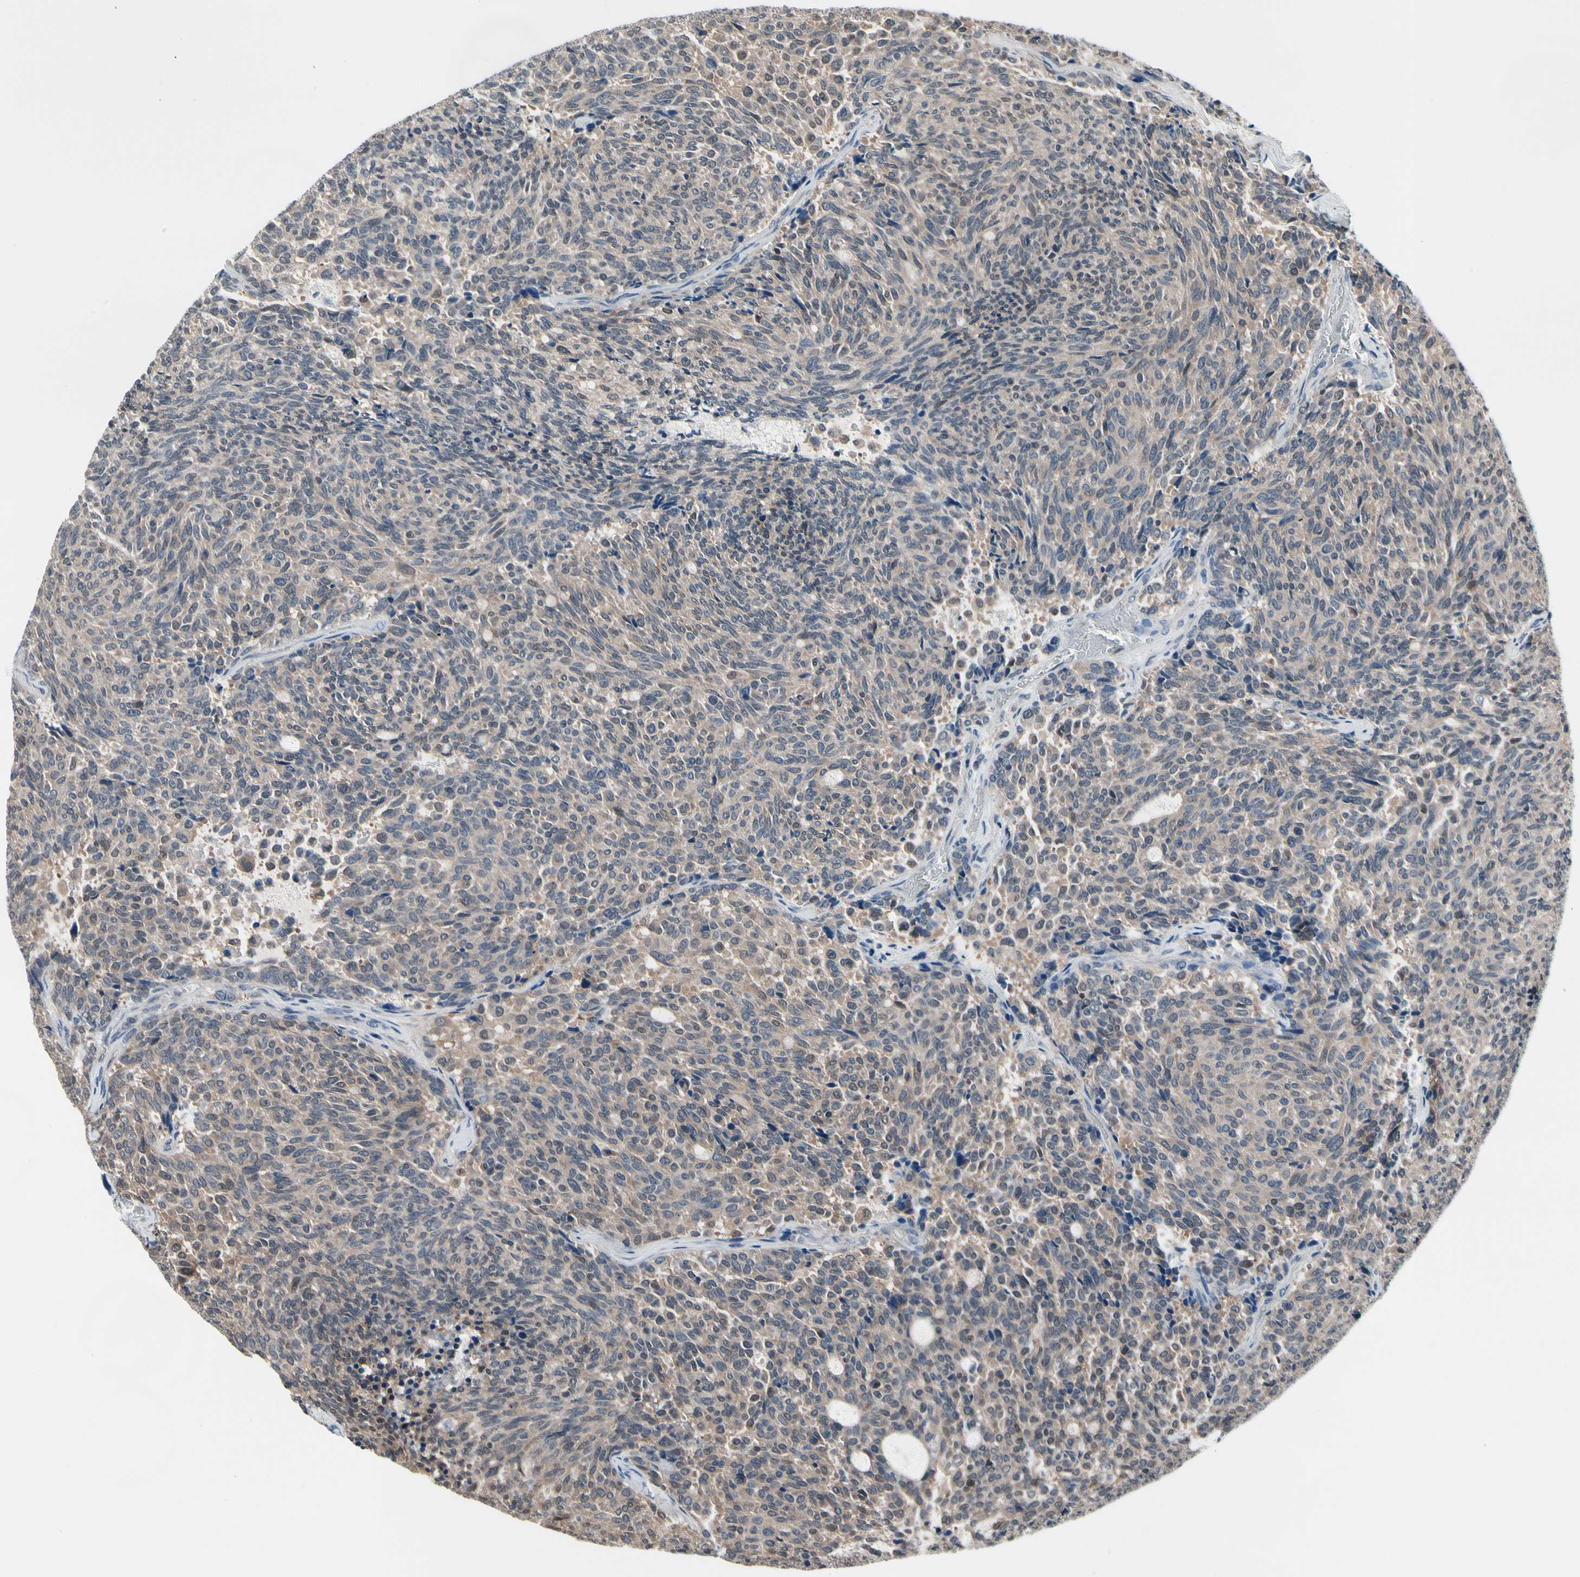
{"staining": {"intensity": "weak", "quantity": ">75%", "location": "cytoplasmic/membranous"}, "tissue": "carcinoid", "cell_type": "Tumor cells", "image_type": "cancer", "snomed": [{"axis": "morphology", "description": "Carcinoid, malignant, NOS"}, {"axis": "topography", "description": "Pancreas"}], "caption": "A histopathology image of human carcinoid (malignant) stained for a protein displays weak cytoplasmic/membranous brown staining in tumor cells.", "gene": "PRDX6", "patient": {"sex": "female", "age": 54}}